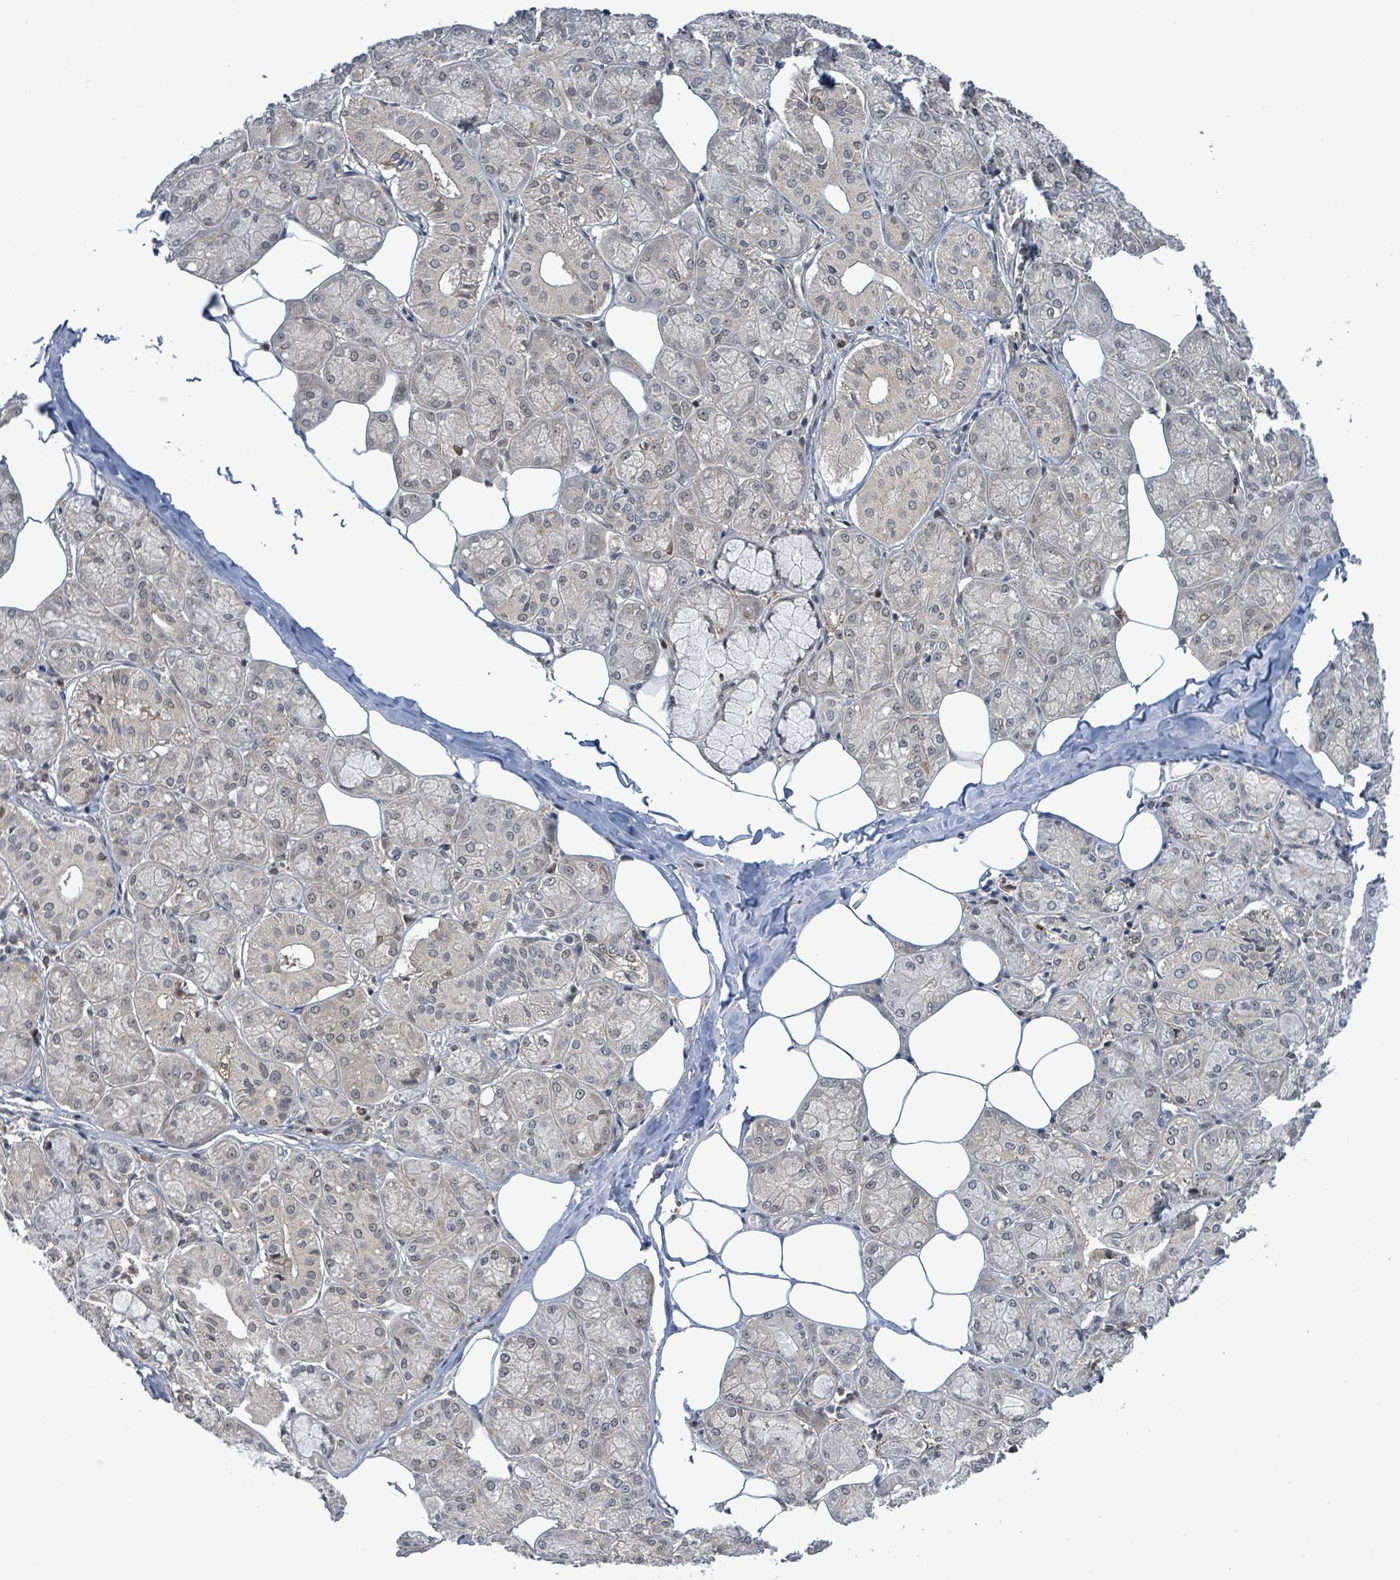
{"staining": {"intensity": "moderate", "quantity": "25%-75%", "location": "cytoplasmic/membranous,nuclear"}, "tissue": "salivary gland", "cell_type": "Glandular cells", "image_type": "normal", "snomed": [{"axis": "morphology", "description": "Normal tissue, NOS"}, {"axis": "topography", "description": "Salivary gland"}], "caption": "The histopathology image exhibits staining of unremarkable salivary gland, revealing moderate cytoplasmic/membranous,nuclear protein staining (brown color) within glandular cells. (DAB IHC, brown staining for protein, blue staining for nuclei).", "gene": "FBXO6", "patient": {"sex": "male", "age": 74}}